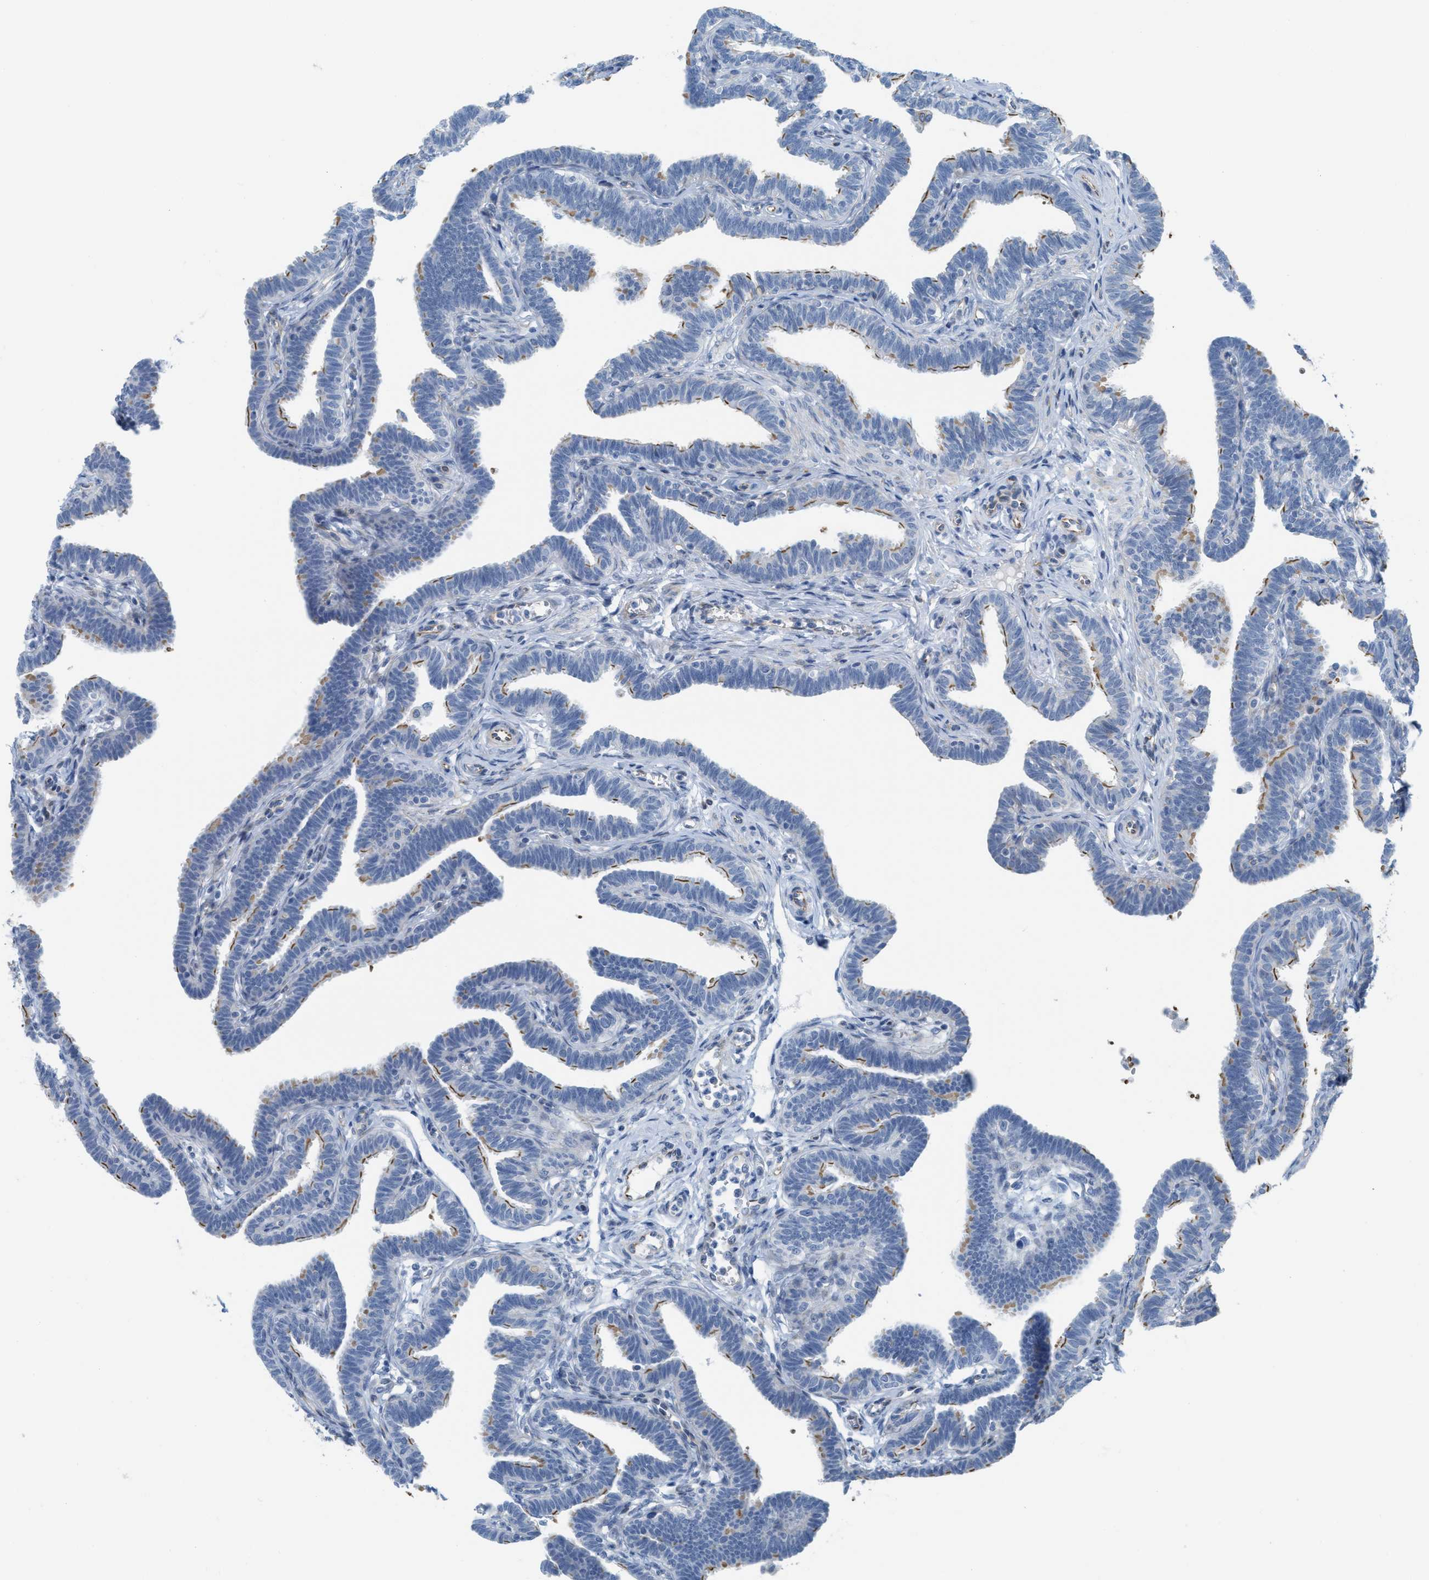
{"staining": {"intensity": "moderate", "quantity": "<25%", "location": "cytoplasmic/membranous"}, "tissue": "fallopian tube", "cell_type": "Glandular cells", "image_type": "normal", "snomed": [{"axis": "morphology", "description": "Normal tissue, NOS"}, {"axis": "topography", "description": "Fallopian tube"}, {"axis": "topography", "description": "Ovary"}], "caption": "Immunohistochemical staining of normal human fallopian tube exhibits low levels of moderate cytoplasmic/membranous positivity in about <25% of glandular cells. The protein of interest is stained brown, and the nuclei are stained in blue (DAB IHC with brightfield microscopy, high magnification).", "gene": "SLC12A1", "patient": {"sex": "female", "age": 23}}